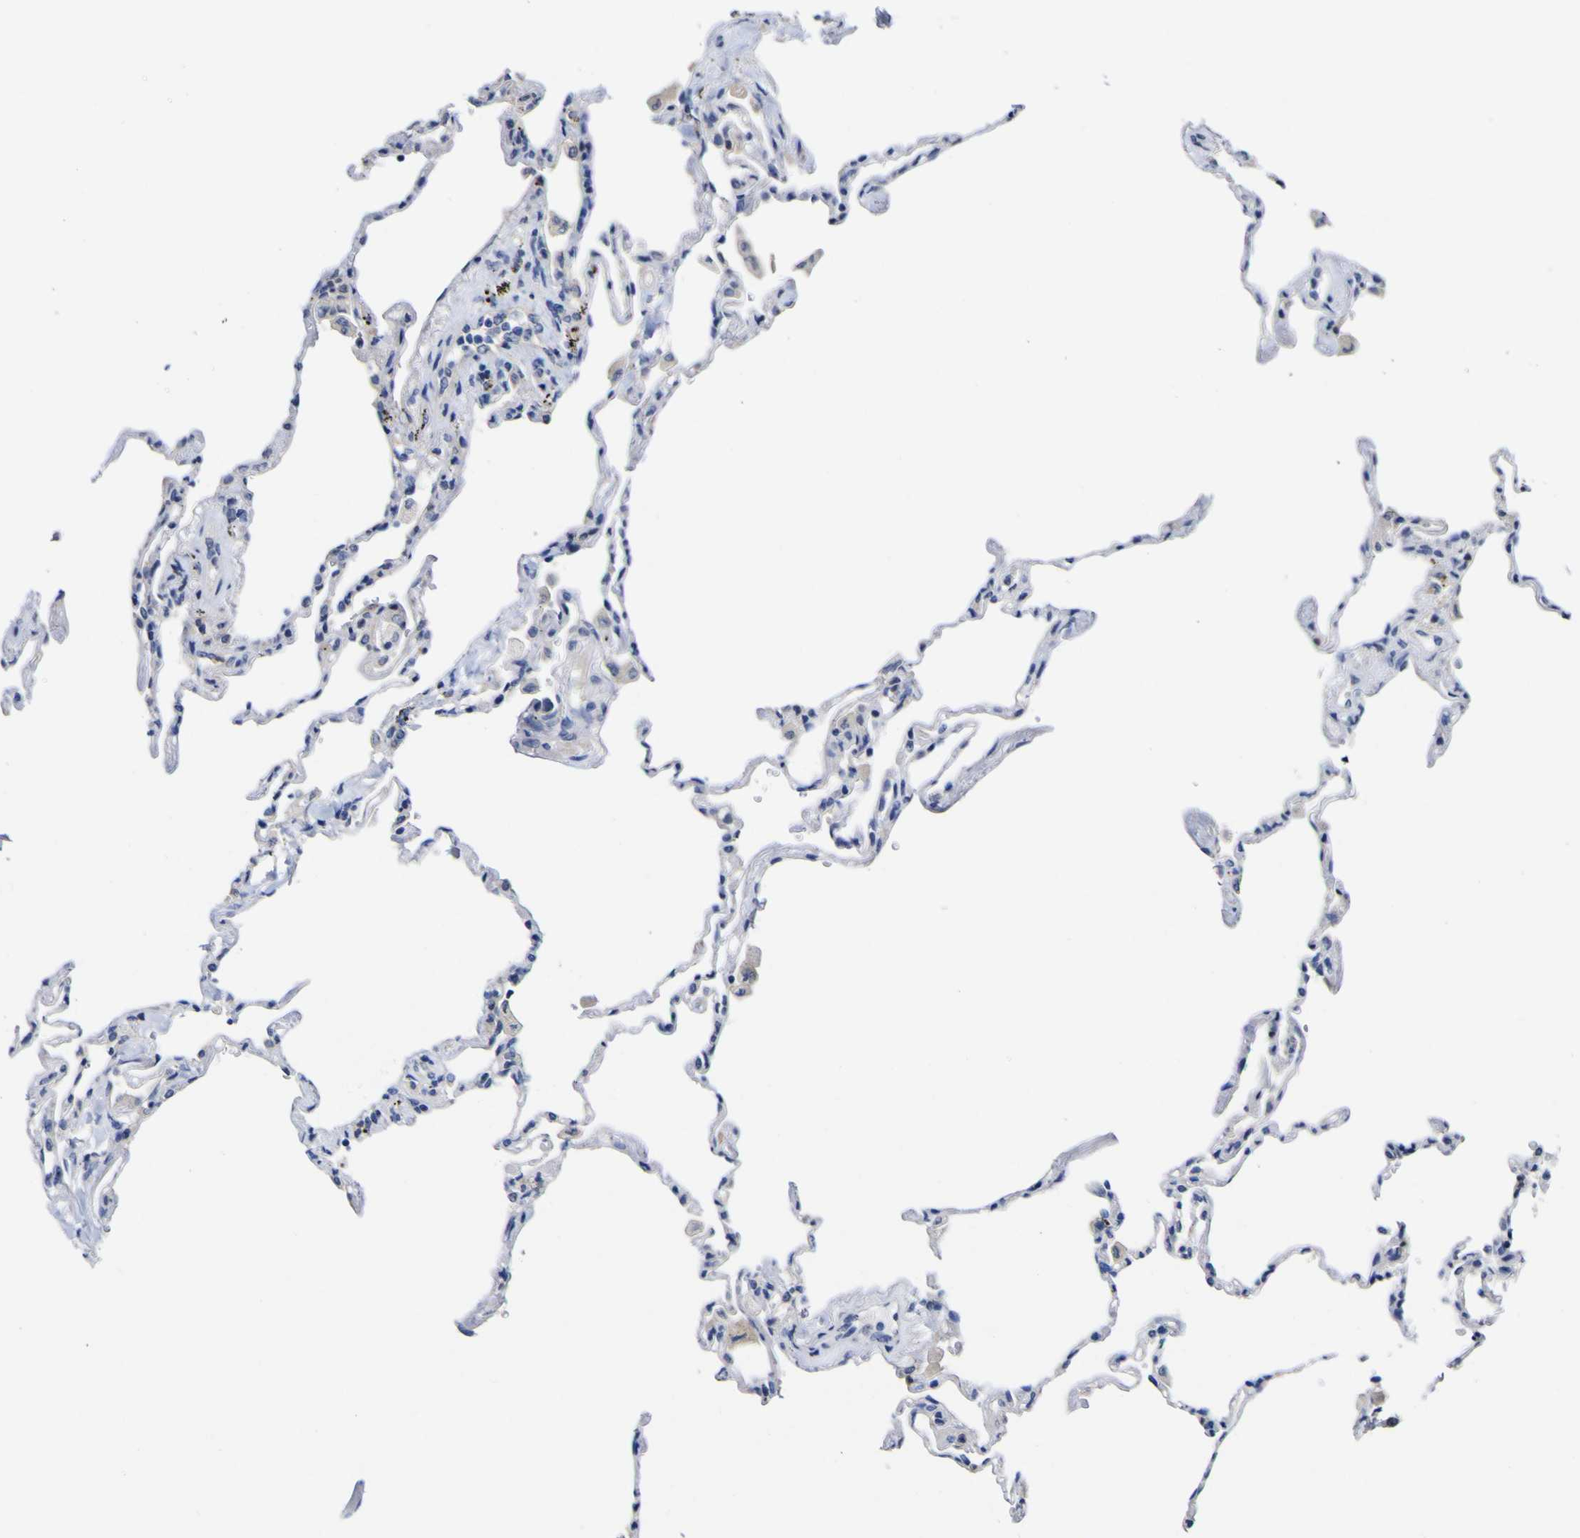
{"staining": {"intensity": "weak", "quantity": "<25%", "location": "cytoplasmic/membranous"}, "tissue": "lung", "cell_type": "Alveolar cells", "image_type": "normal", "snomed": [{"axis": "morphology", "description": "Normal tissue, NOS"}, {"axis": "topography", "description": "Lung"}], "caption": "Alveolar cells are negative for protein expression in unremarkable human lung. (DAB (3,3'-diaminobenzidine) immunohistochemistry, high magnification).", "gene": "CASP6", "patient": {"sex": "male", "age": 59}}